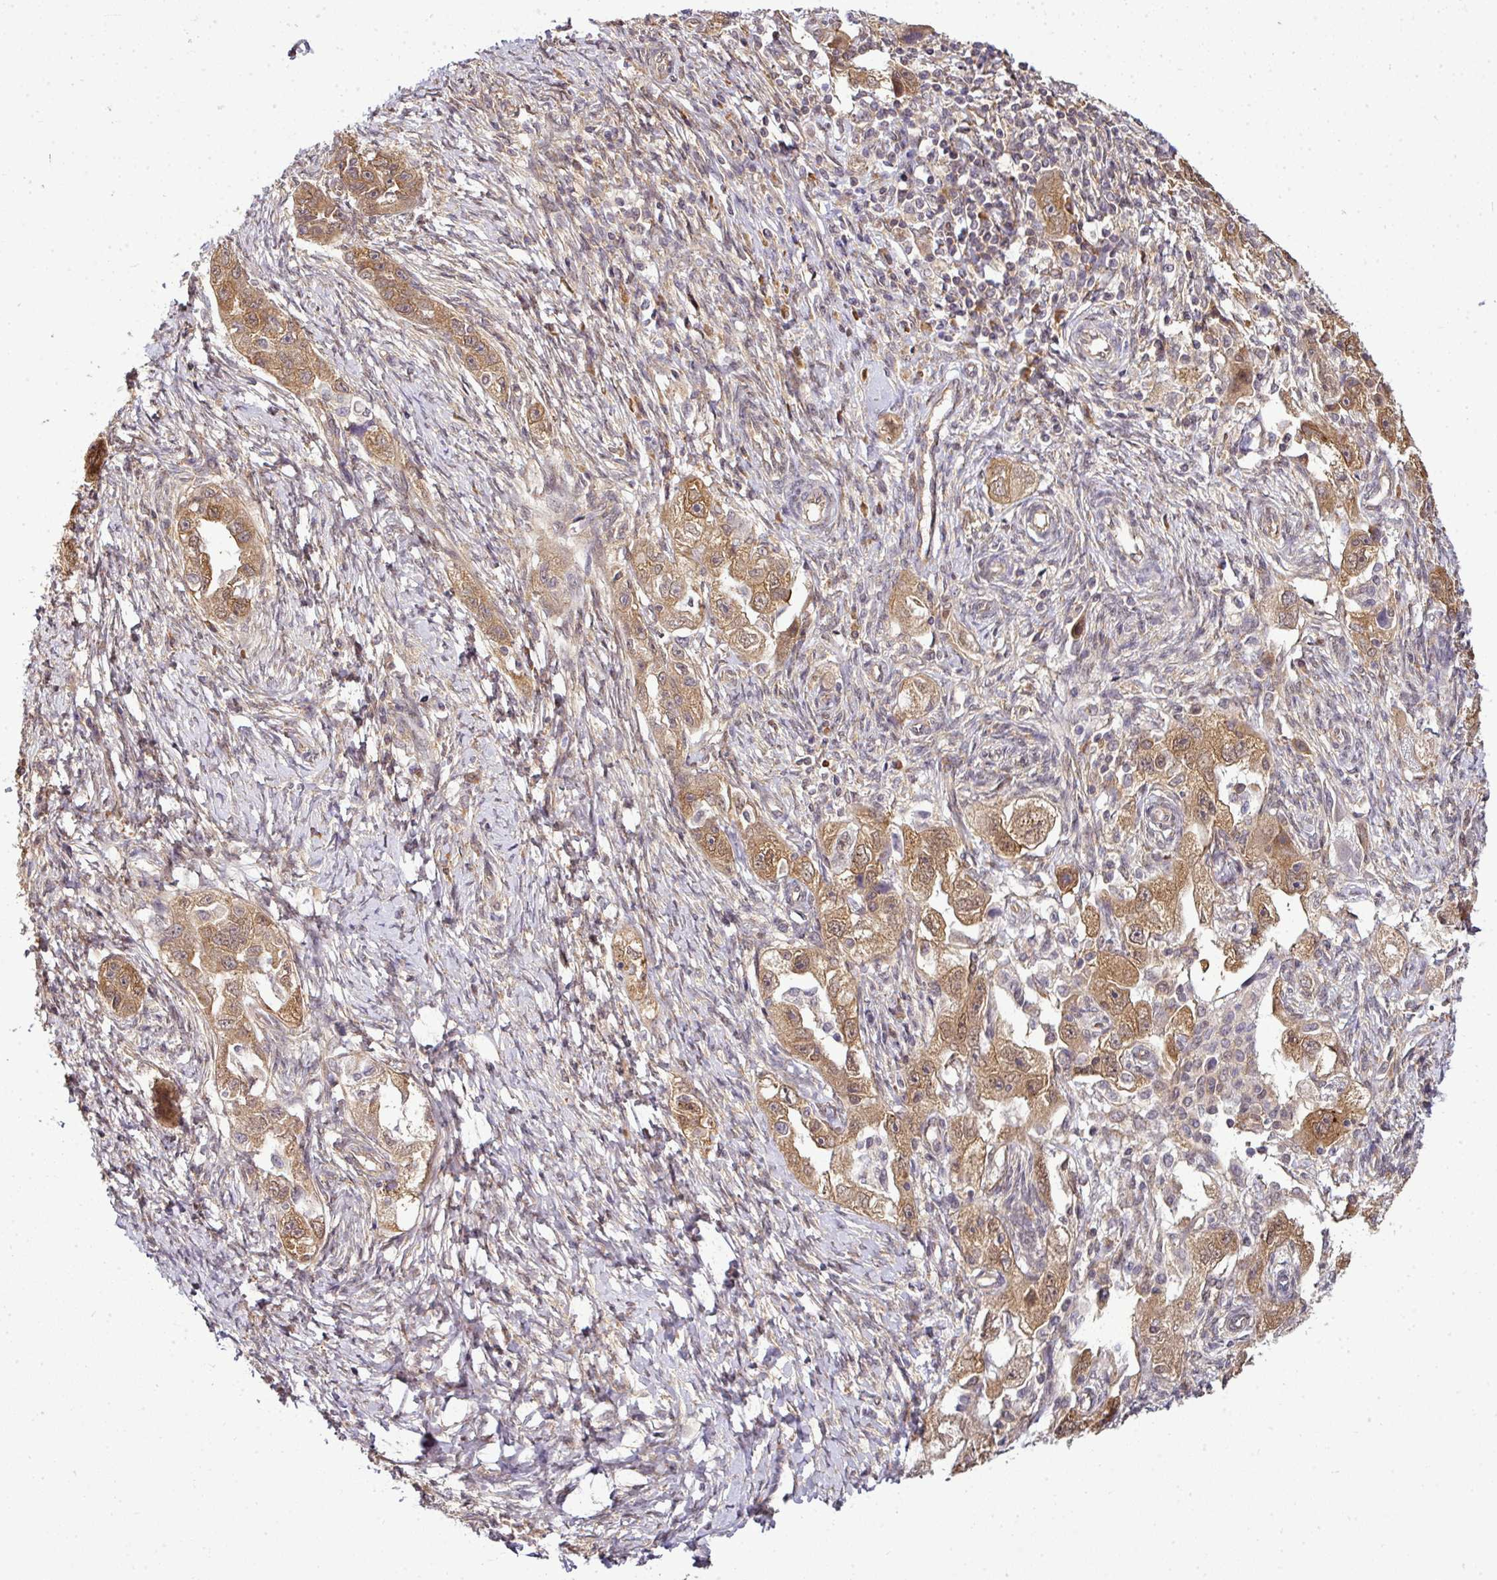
{"staining": {"intensity": "moderate", "quantity": ">75%", "location": "cytoplasmic/membranous"}, "tissue": "ovarian cancer", "cell_type": "Tumor cells", "image_type": "cancer", "snomed": [{"axis": "morphology", "description": "Carcinoma, NOS"}, {"axis": "morphology", "description": "Cystadenocarcinoma, serous, NOS"}, {"axis": "topography", "description": "Ovary"}], "caption": "IHC staining of ovarian cancer, which reveals medium levels of moderate cytoplasmic/membranous expression in approximately >75% of tumor cells indicating moderate cytoplasmic/membranous protein positivity. The staining was performed using DAB (brown) for protein detection and nuclei were counterstained in hematoxylin (blue).", "gene": "RBM4B", "patient": {"sex": "female", "age": 69}}